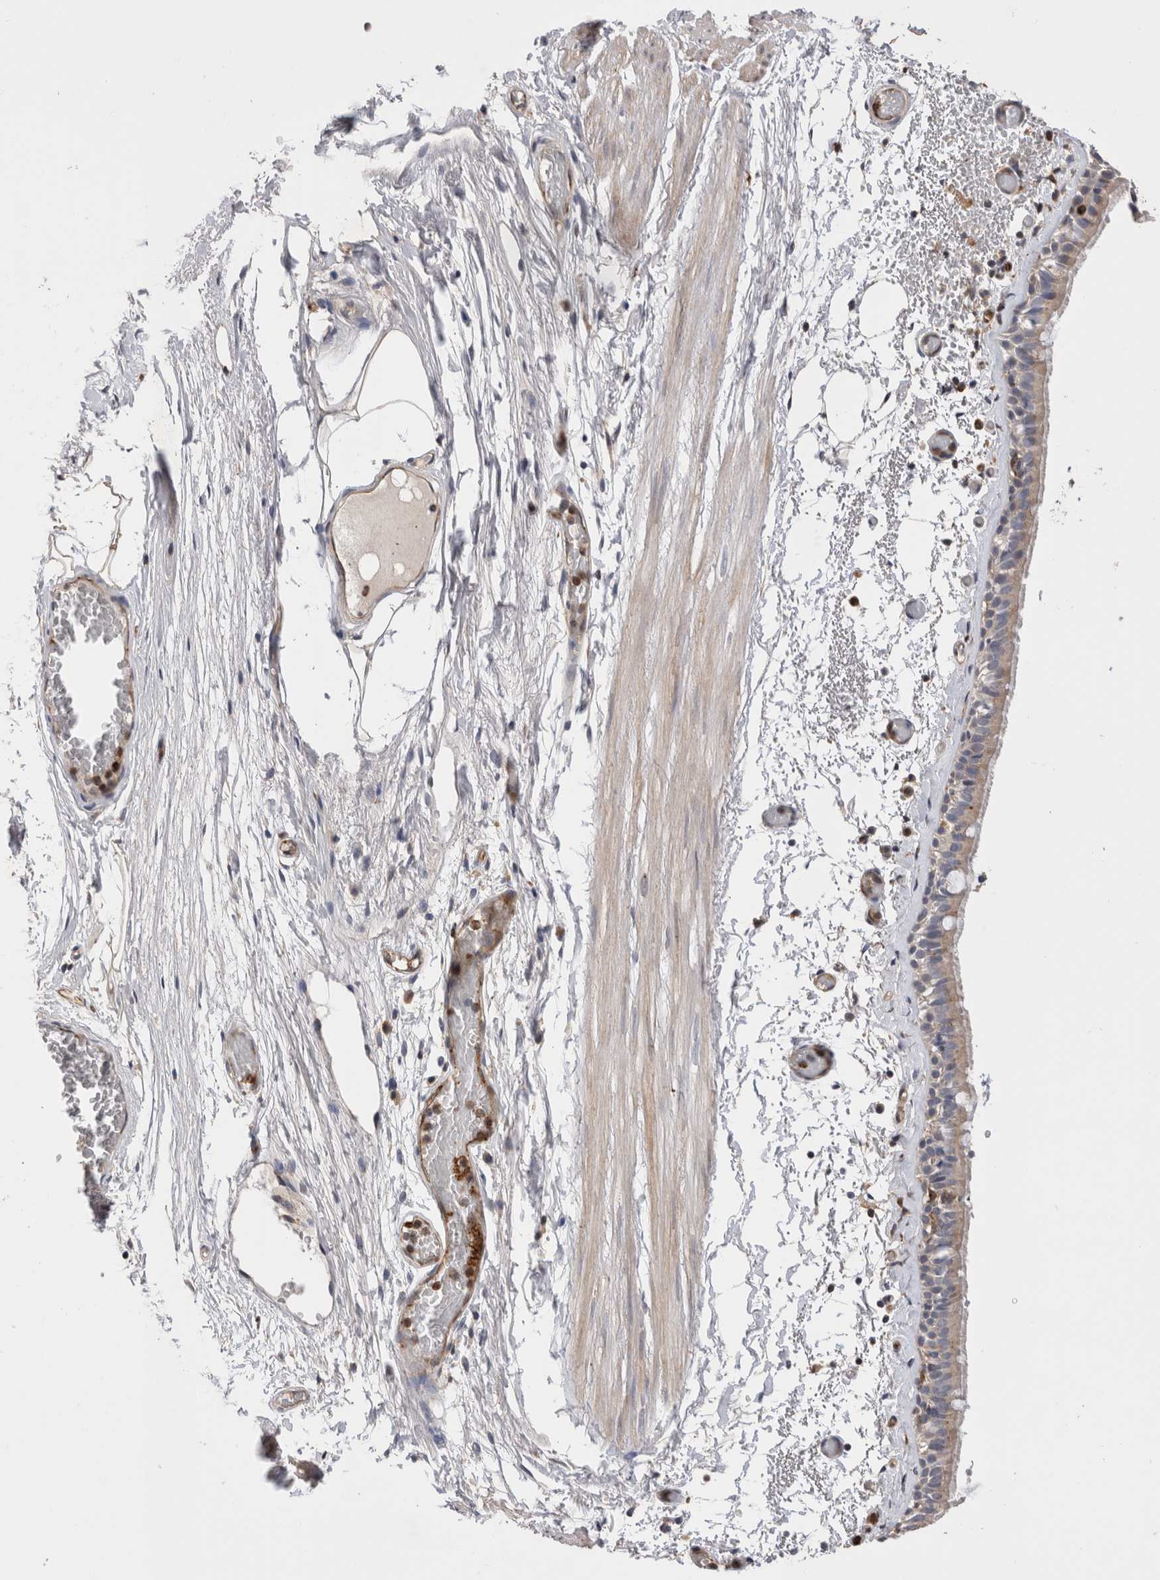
{"staining": {"intensity": "negative", "quantity": "none", "location": "none"}, "tissue": "bronchus", "cell_type": "Respiratory epithelial cells", "image_type": "normal", "snomed": [{"axis": "morphology", "description": "Normal tissue, NOS"}, {"axis": "topography", "description": "Bronchus"}, {"axis": "topography", "description": "Lung"}], "caption": "Bronchus stained for a protein using immunohistochemistry reveals no positivity respiratory epithelial cells.", "gene": "BNIP2", "patient": {"sex": "male", "age": 56}}